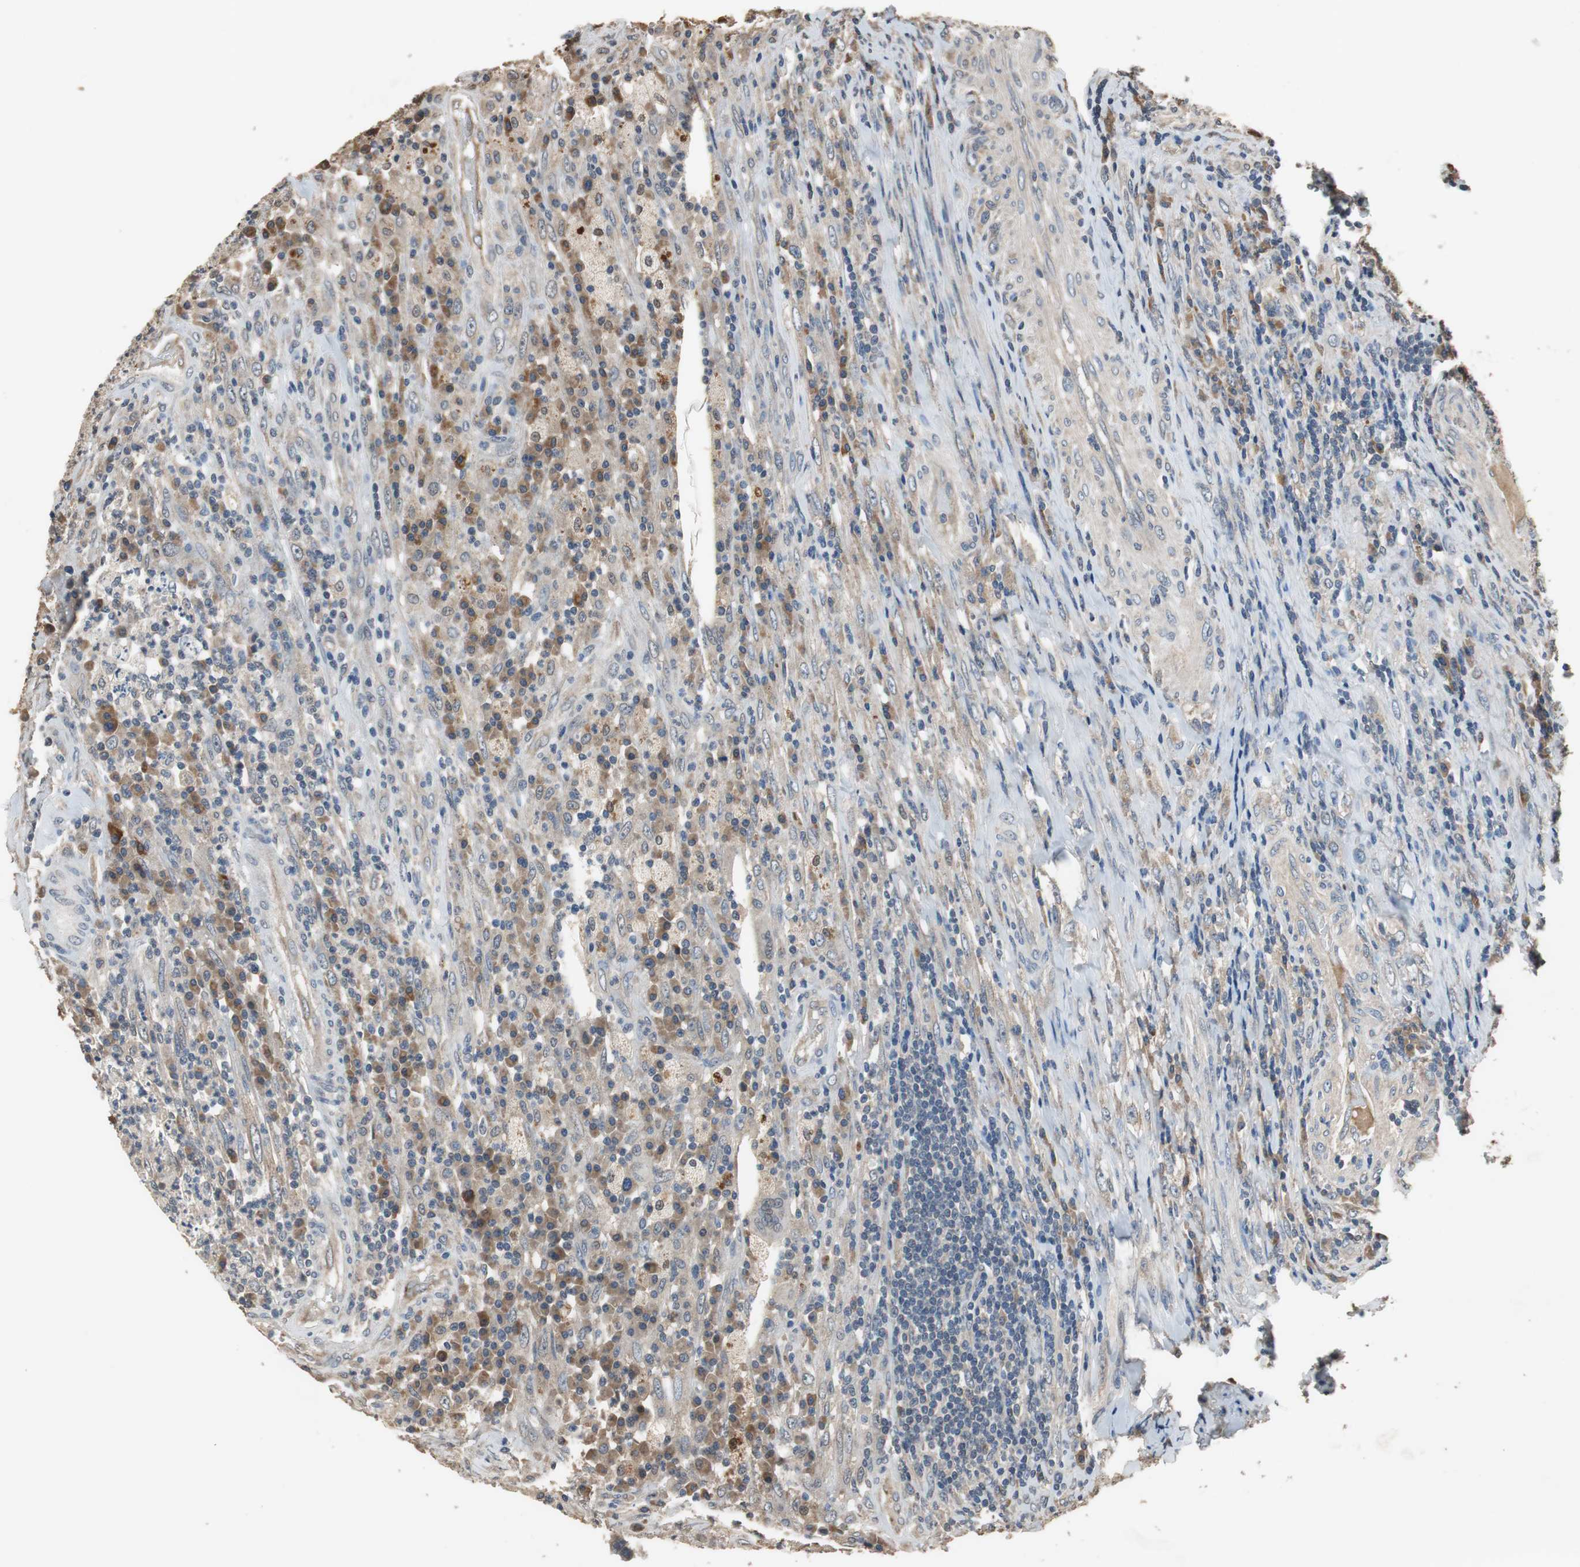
{"staining": {"intensity": "negative", "quantity": "none", "location": "none"}, "tissue": "testis cancer", "cell_type": "Tumor cells", "image_type": "cancer", "snomed": [{"axis": "morphology", "description": "Necrosis, NOS"}, {"axis": "morphology", "description": "Carcinoma, Embryonal, NOS"}, {"axis": "topography", "description": "Testis"}], "caption": "Immunohistochemistry histopathology image of neoplastic tissue: embryonal carcinoma (testis) stained with DAB (3,3'-diaminobenzidine) displays no significant protein staining in tumor cells.", "gene": "PI4KB", "patient": {"sex": "male", "age": 19}}